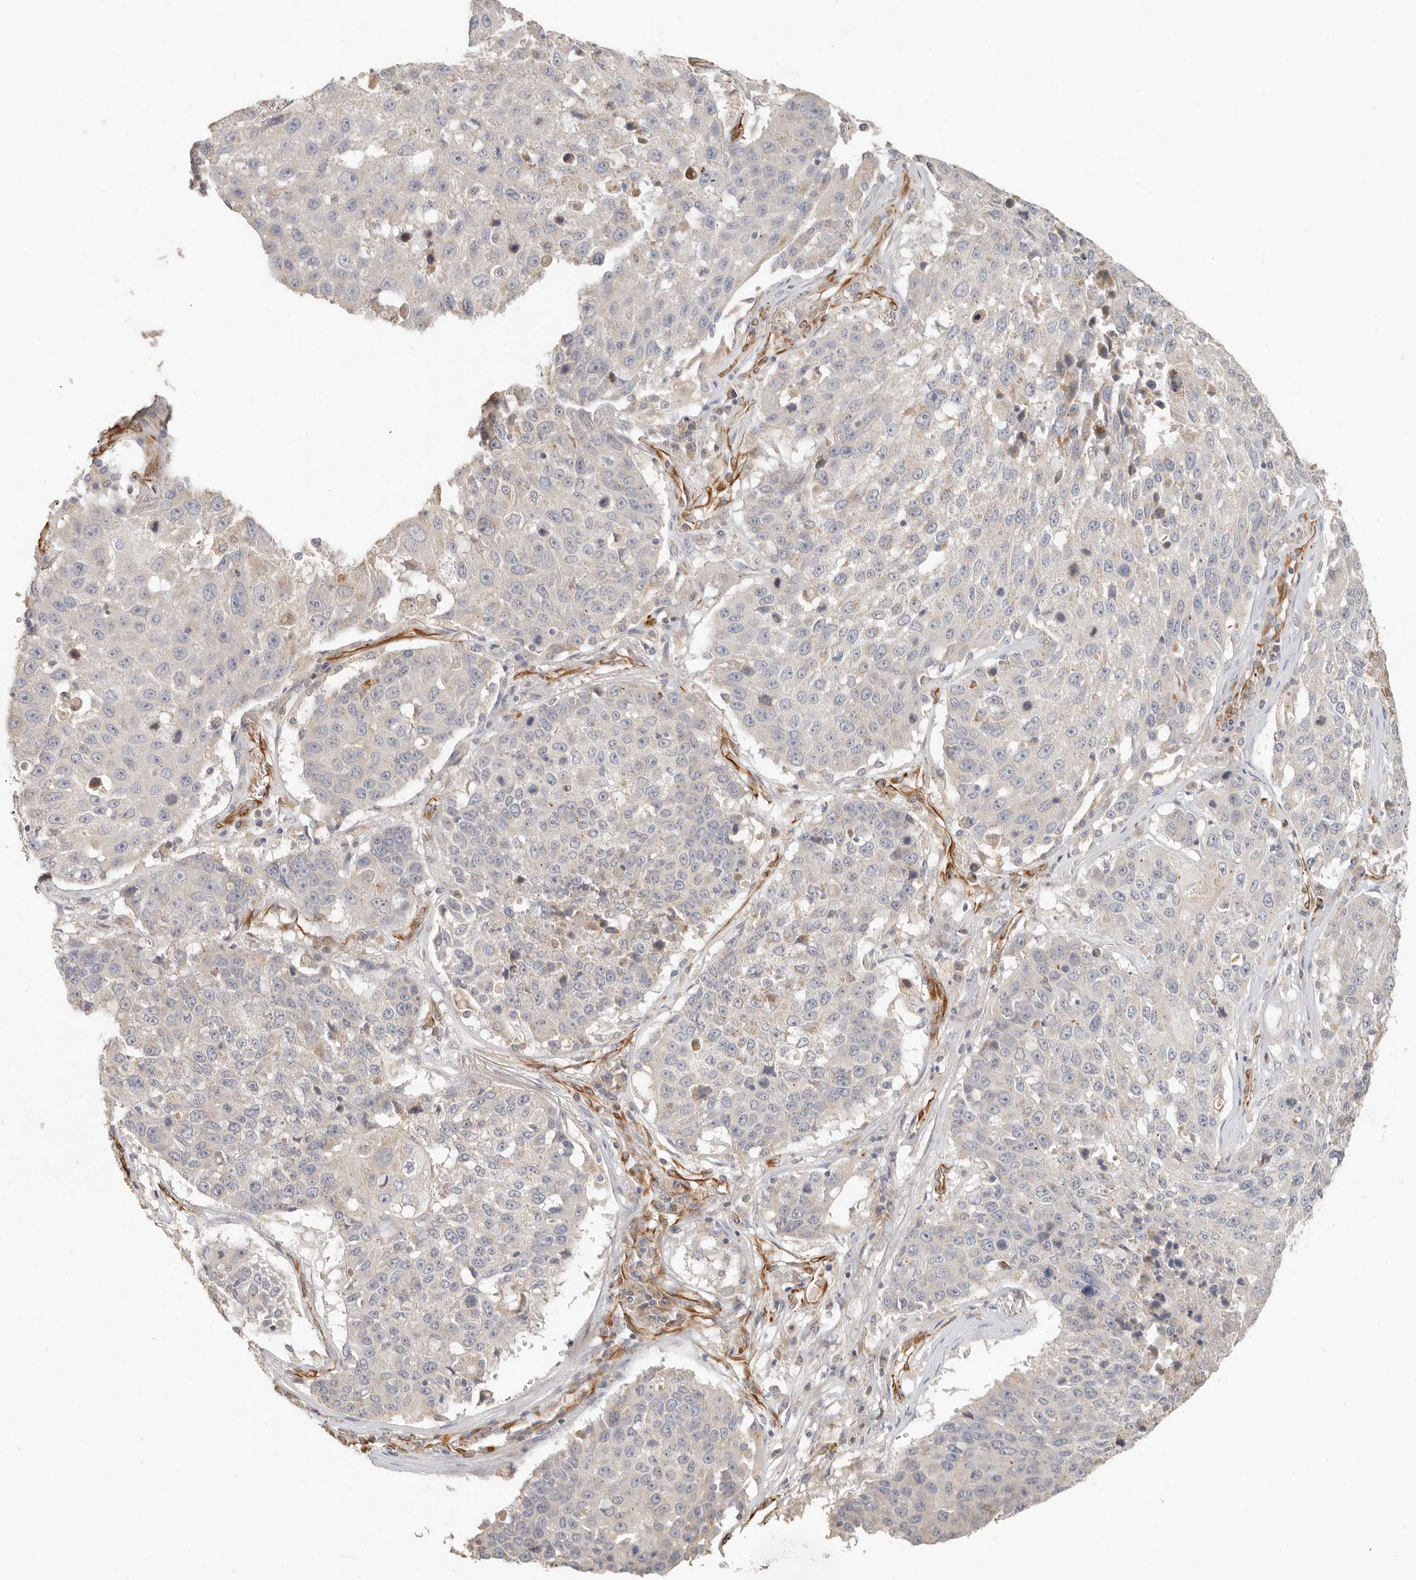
{"staining": {"intensity": "negative", "quantity": "none", "location": "none"}, "tissue": "lung cancer", "cell_type": "Tumor cells", "image_type": "cancer", "snomed": [{"axis": "morphology", "description": "Squamous cell carcinoma, NOS"}, {"axis": "topography", "description": "Lung"}], "caption": "Human lung squamous cell carcinoma stained for a protein using IHC shows no positivity in tumor cells.", "gene": "SPRING1", "patient": {"sex": "male", "age": 61}}